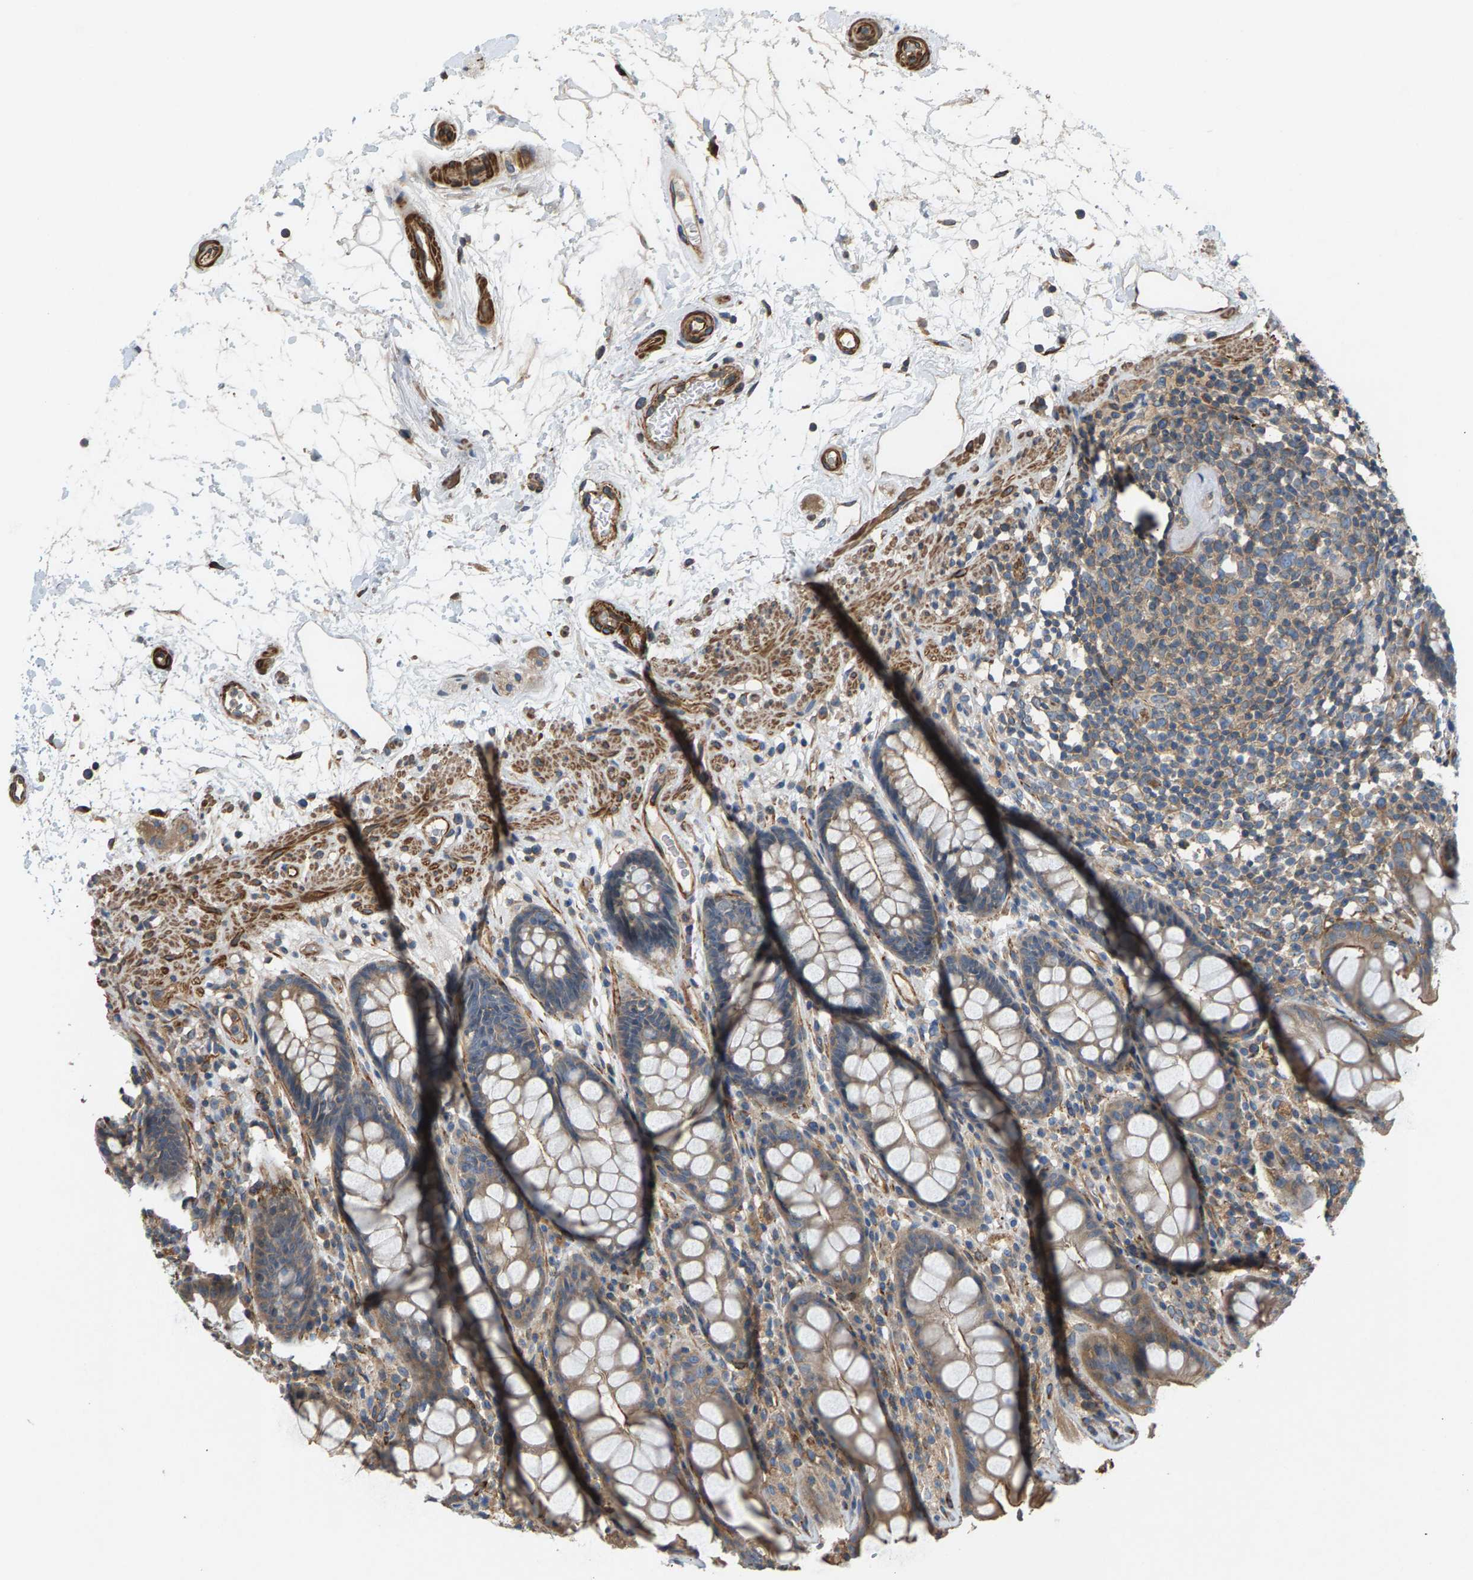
{"staining": {"intensity": "moderate", "quantity": ">75%", "location": "cytoplasmic/membranous"}, "tissue": "rectum", "cell_type": "Glandular cells", "image_type": "normal", "snomed": [{"axis": "morphology", "description": "Normal tissue, NOS"}, {"axis": "topography", "description": "Rectum"}], "caption": "Immunohistochemical staining of unremarkable rectum reveals moderate cytoplasmic/membranous protein positivity in about >75% of glandular cells. Ihc stains the protein in brown and the nuclei are stained blue.", "gene": "PDCL", "patient": {"sex": "male", "age": 64}}